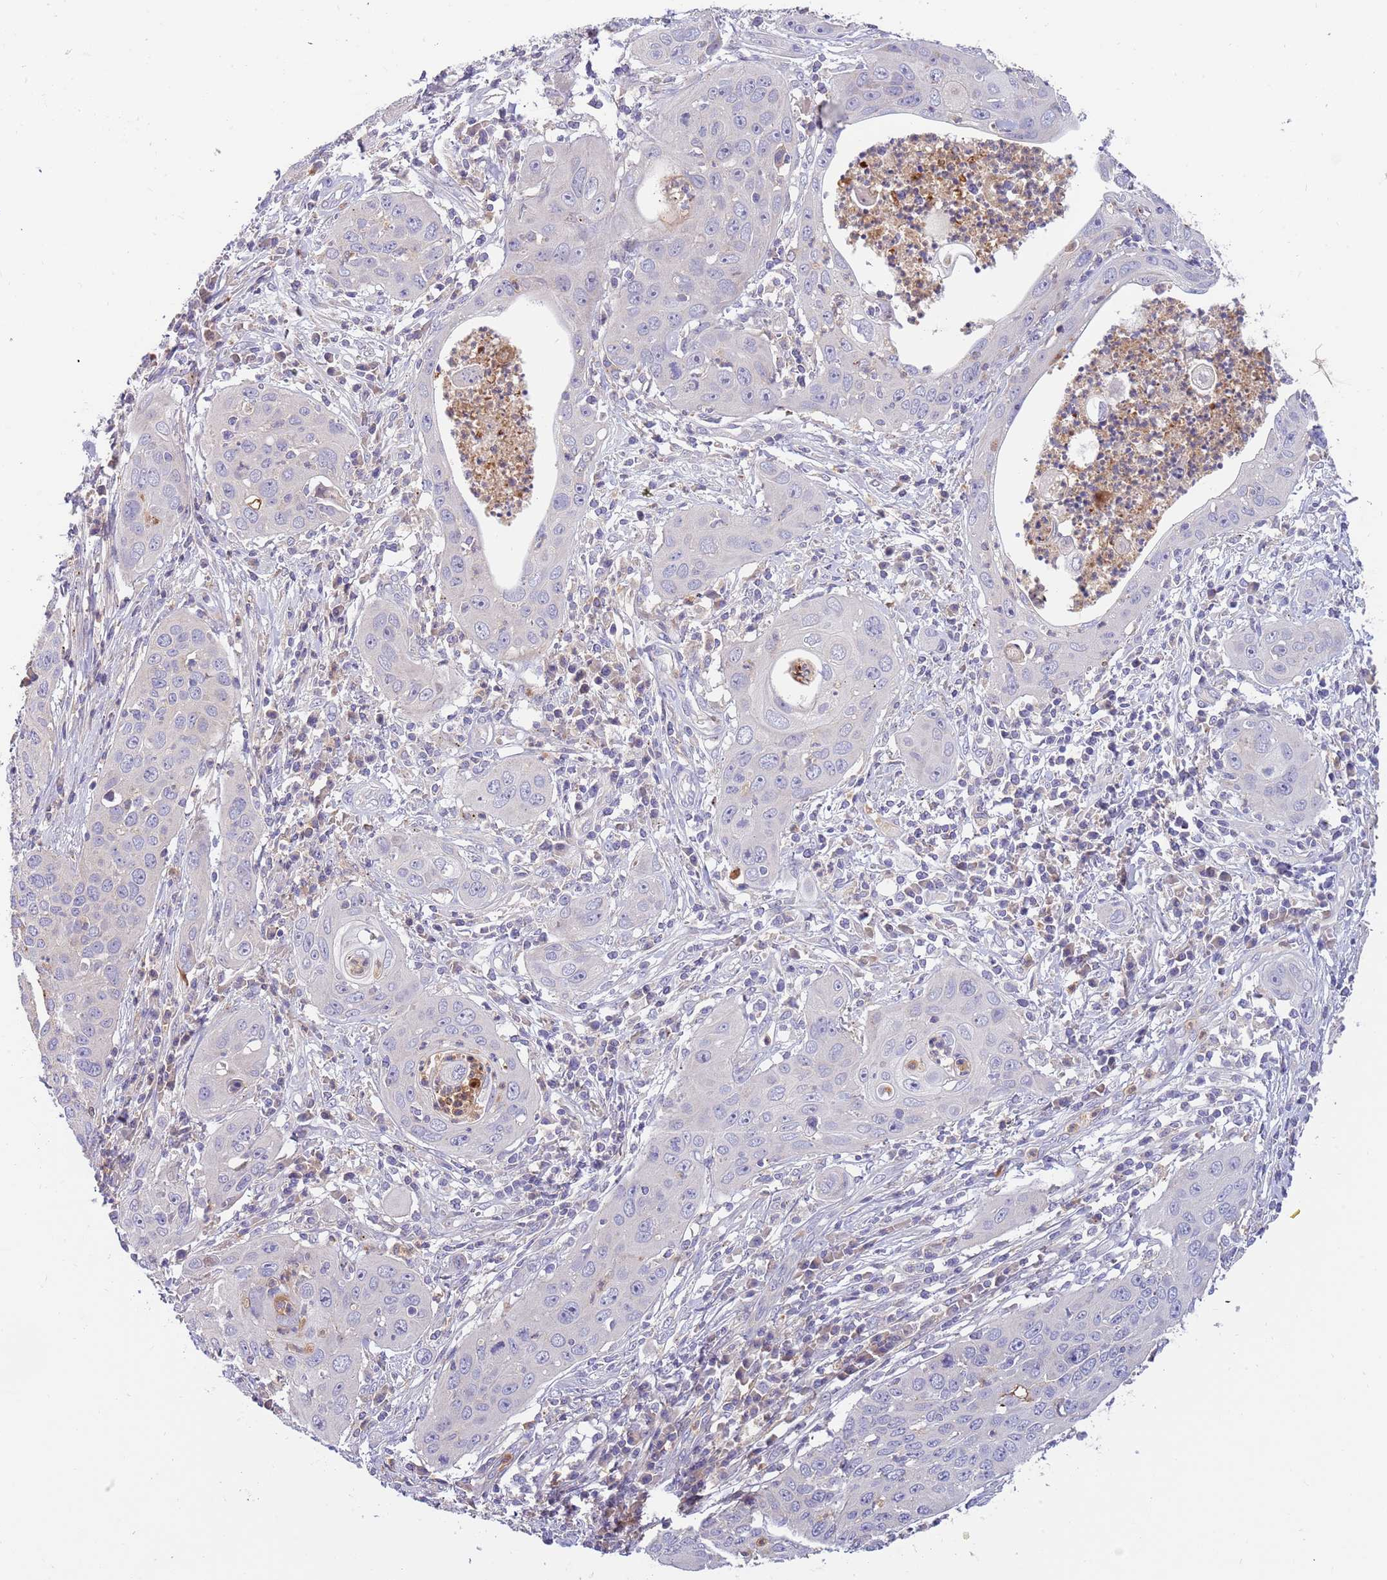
{"staining": {"intensity": "negative", "quantity": "none", "location": "none"}, "tissue": "cervical cancer", "cell_type": "Tumor cells", "image_type": "cancer", "snomed": [{"axis": "morphology", "description": "Squamous cell carcinoma, NOS"}, {"axis": "topography", "description": "Cervix"}], "caption": "Micrograph shows no significant protein positivity in tumor cells of cervical cancer. (DAB (3,3'-diaminobenzidine) immunohistochemistry with hematoxylin counter stain).", "gene": "BORCS5", "patient": {"sex": "female", "age": 36}}